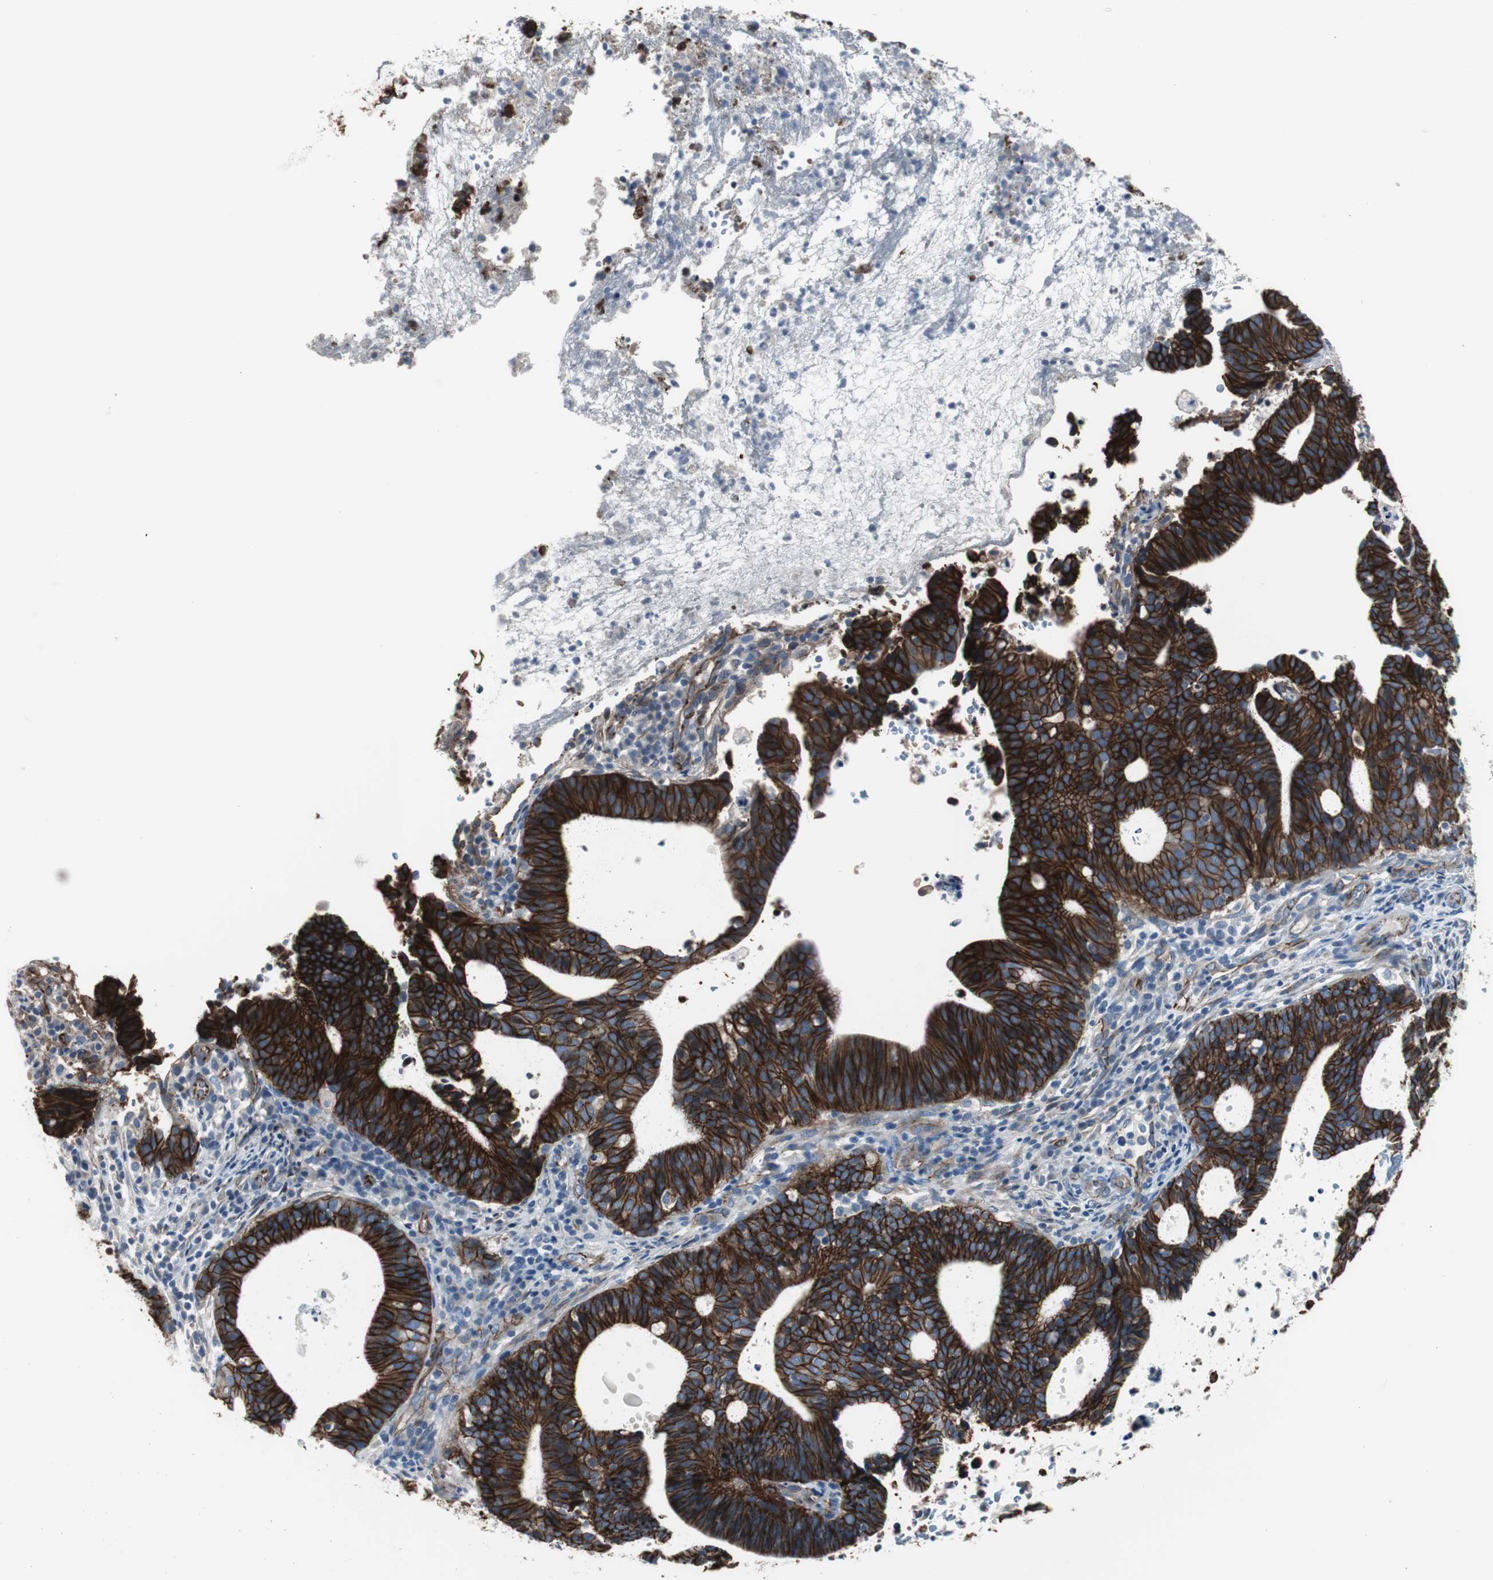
{"staining": {"intensity": "strong", "quantity": ">75%", "location": "cytoplasmic/membranous"}, "tissue": "endometrial cancer", "cell_type": "Tumor cells", "image_type": "cancer", "snomed": [{"axis": "morphology", "description": "Adenocarcinoma, NOS"}, {"axis": "topography", "description": "Uterus"}], "caption": "Immunohistochemical staining of human adenocarcinoma (endometrial) displays high levels of strong cytoplasmic/membranous protein positivity in approximately >75% of tumor cells.", "gene": "STXBP4", "patient": {"sex": "female", "age": 83}}